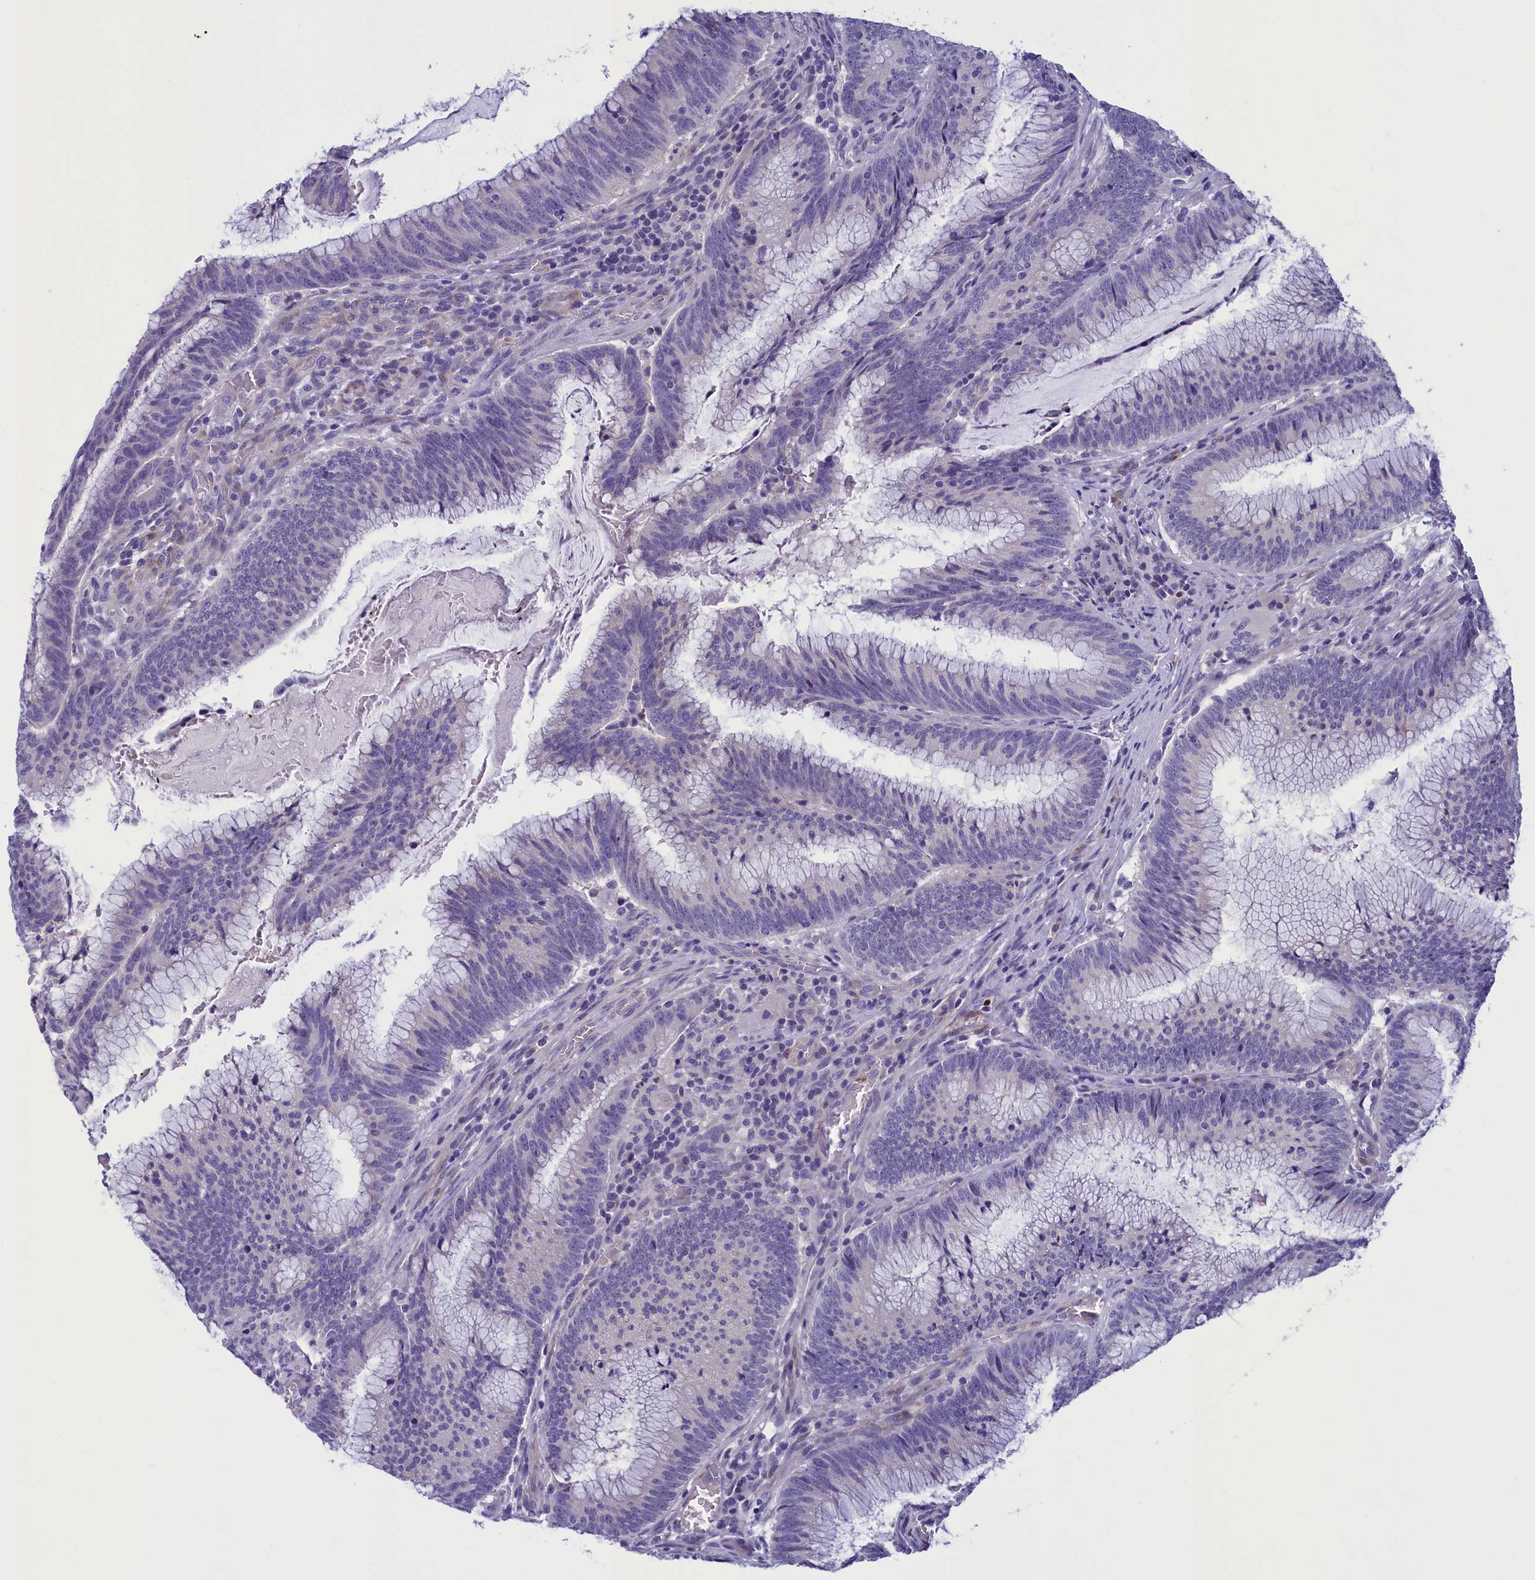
{"staining": {"intensity": "negative", "quantity": "none", "location": "none"}, "tissue": "colorectal cancer", "cell_type": "Tumor cells", "image_type": "cancer", "snomed": [{"axis": "morphology", "description": "Adenocarcinoma, NOS"}, {"axis": "topography", "description": "Rectum"}], "caption": "Immunohistochemistry (IHC) of human adenocarcinoma (colorectal) reveals no staining in tumor cells.", "gene": "LOXL1", "patient": {"sex": "female", "age": 77}}